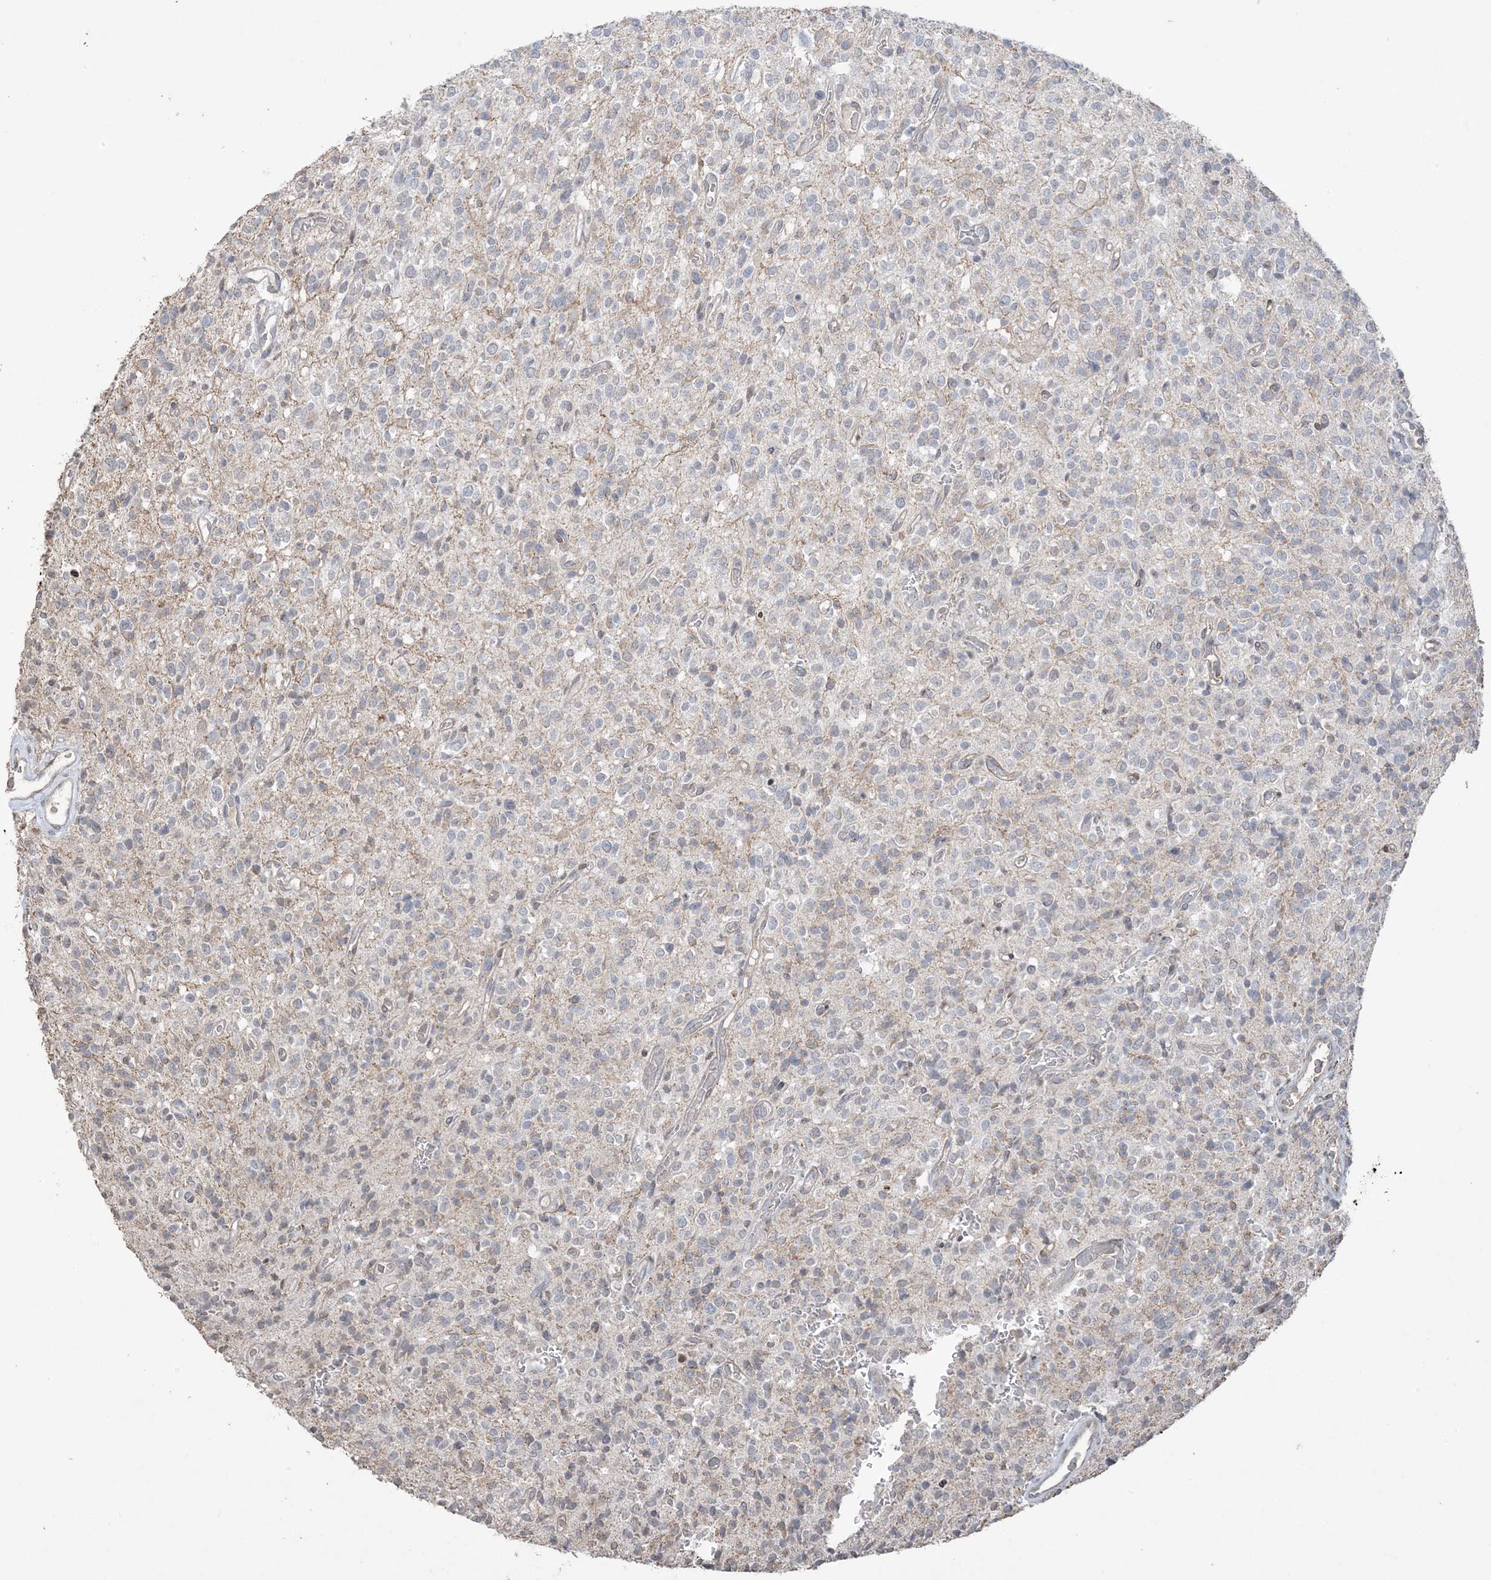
{"staining": {"intensity": "negative", "quantity": "none", "location": "none"}, "tissue": "glioma", "cell_type": "Tumor cells", "image_type": "cancer", "snomed": [{"axis": "morphology", "description": "Glioma, malignant, High grade"}, {"axis": "topography", "description": "Brain"}], "caption": "Immunohistochemistry (IHC) micrograph of glioma stained for a protein (brown), which exhibits no expression in tumor cells.", "gene": "XRN1", "patient": {"sex": "male", "age": 34}}